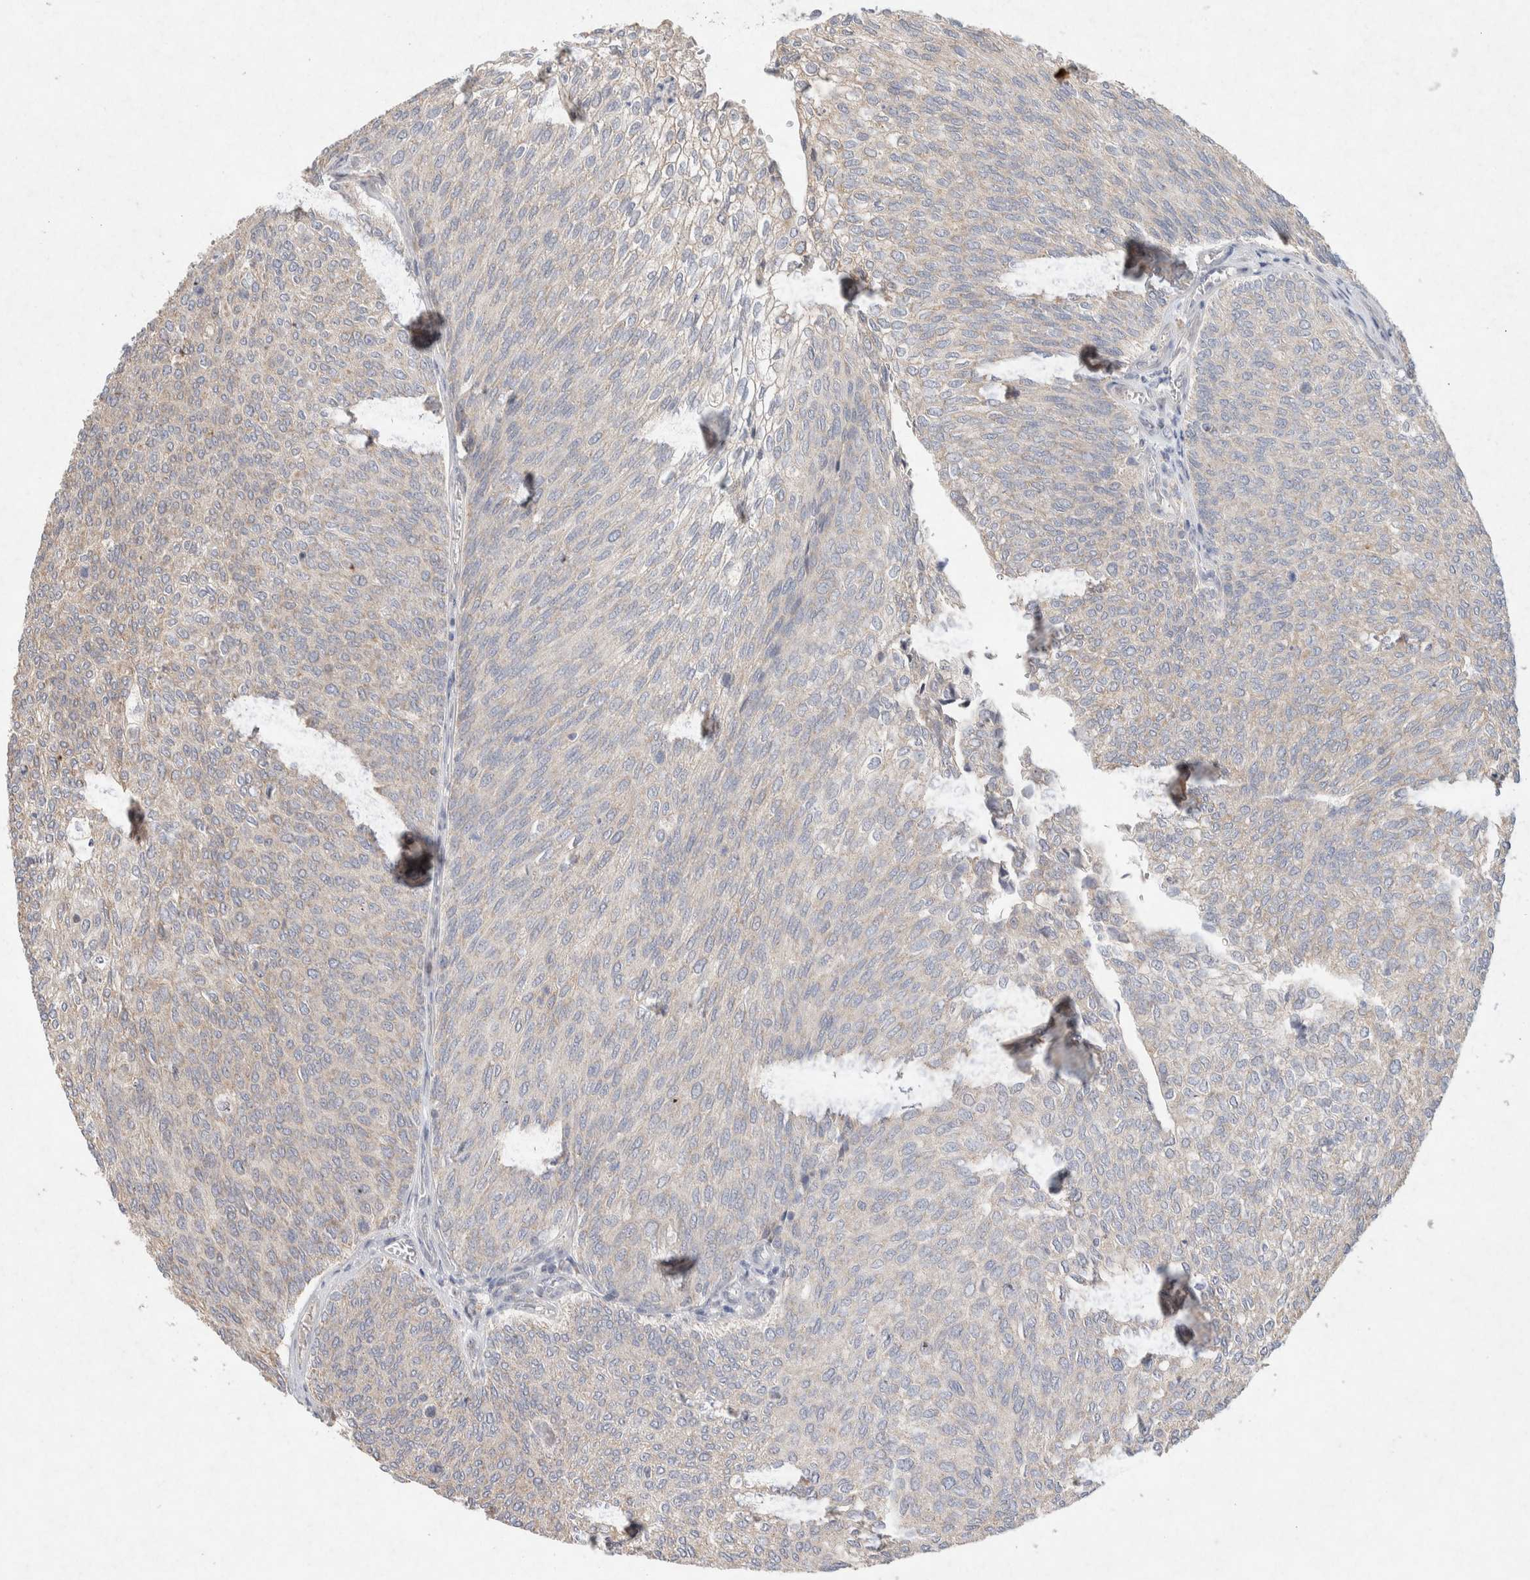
{"staining": {"intensity": "weak", "quantity": ">75%", "location": "cytoplasmic/membranous"}, "tissue": "urothelial cancer", "cell_type": "Tumor cells", "image_type": "cancer", "snomed": [{"axis": "morphology", "description": "Urothelial carcinoma, Low grade"}, {"axis": "topography", "description": "Urinary bladder"}], "caption": "Immunohistochemical staining of human urothelial cancer demonstrates weak cytoplasmic/membranous protein staining in about >75% of tumor cells.", "gene": "CMTM4", "patient": {"sex": "female", "age": 79}}